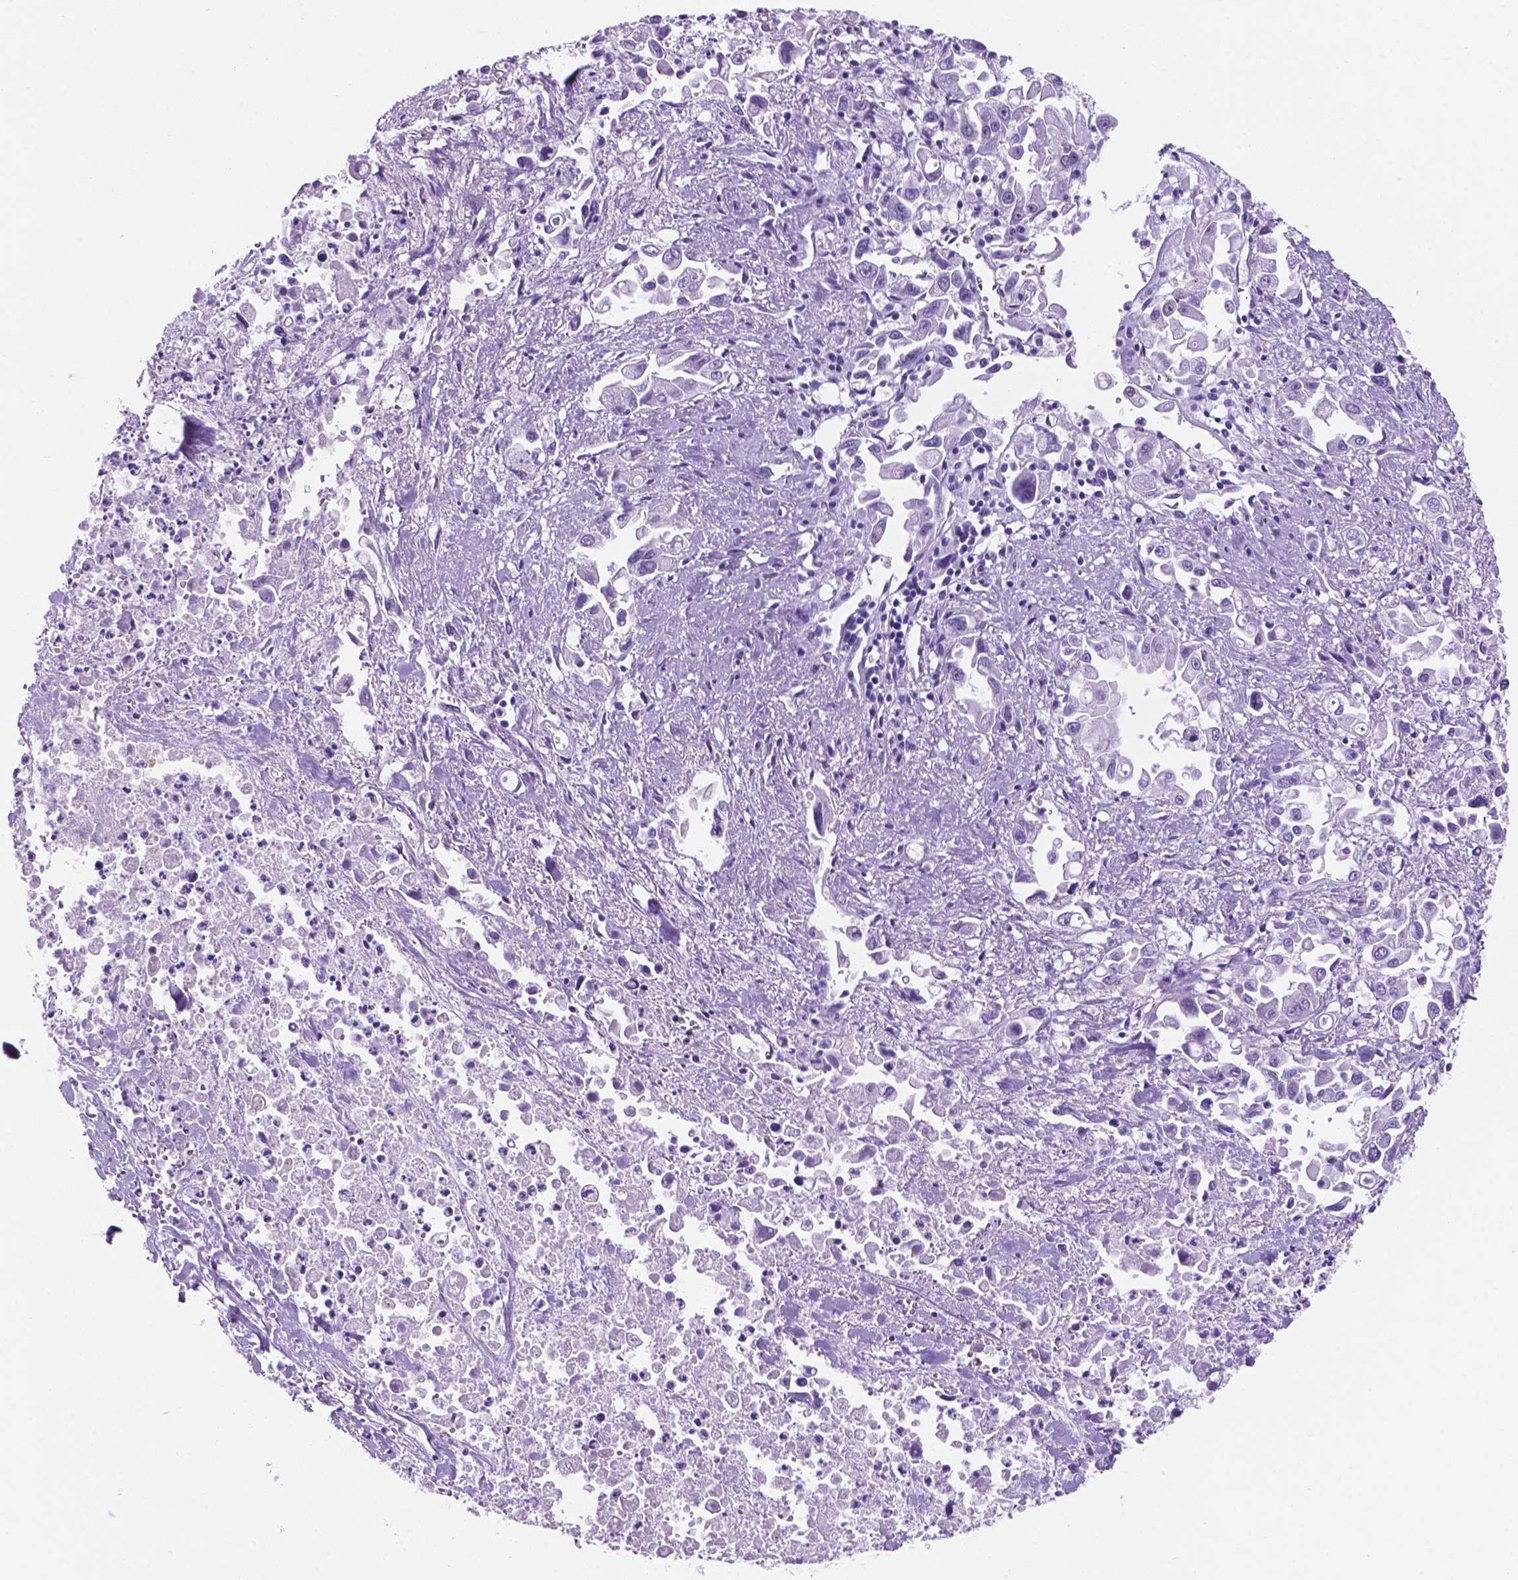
{"staining": {"intensity": "negative", "quantity": "none", "location": "none"}, "tissue": "pancreatic cancer", "cell_type": "Tumor cells", "image_type": "cancer", "snomed": [{"axis": "morphology", "description": "Adenocarcinoma, NOS"}, {"axis": "topography", "description": "Pancreas"}], "caption": "High magnification brightfield microscopy of adenocarcinoma (pancreatic) stained with DAB (brown) and counterstained with hematoxylin (blue): tumor cells show no significant positivity. Brightfield microscopy of immunohistochemistry stained with DAB (brown) and hematoxylin (blue), captured at high magnification.", "gene": "SPDYA", "patient": {"sex": "female", "age": 83}}